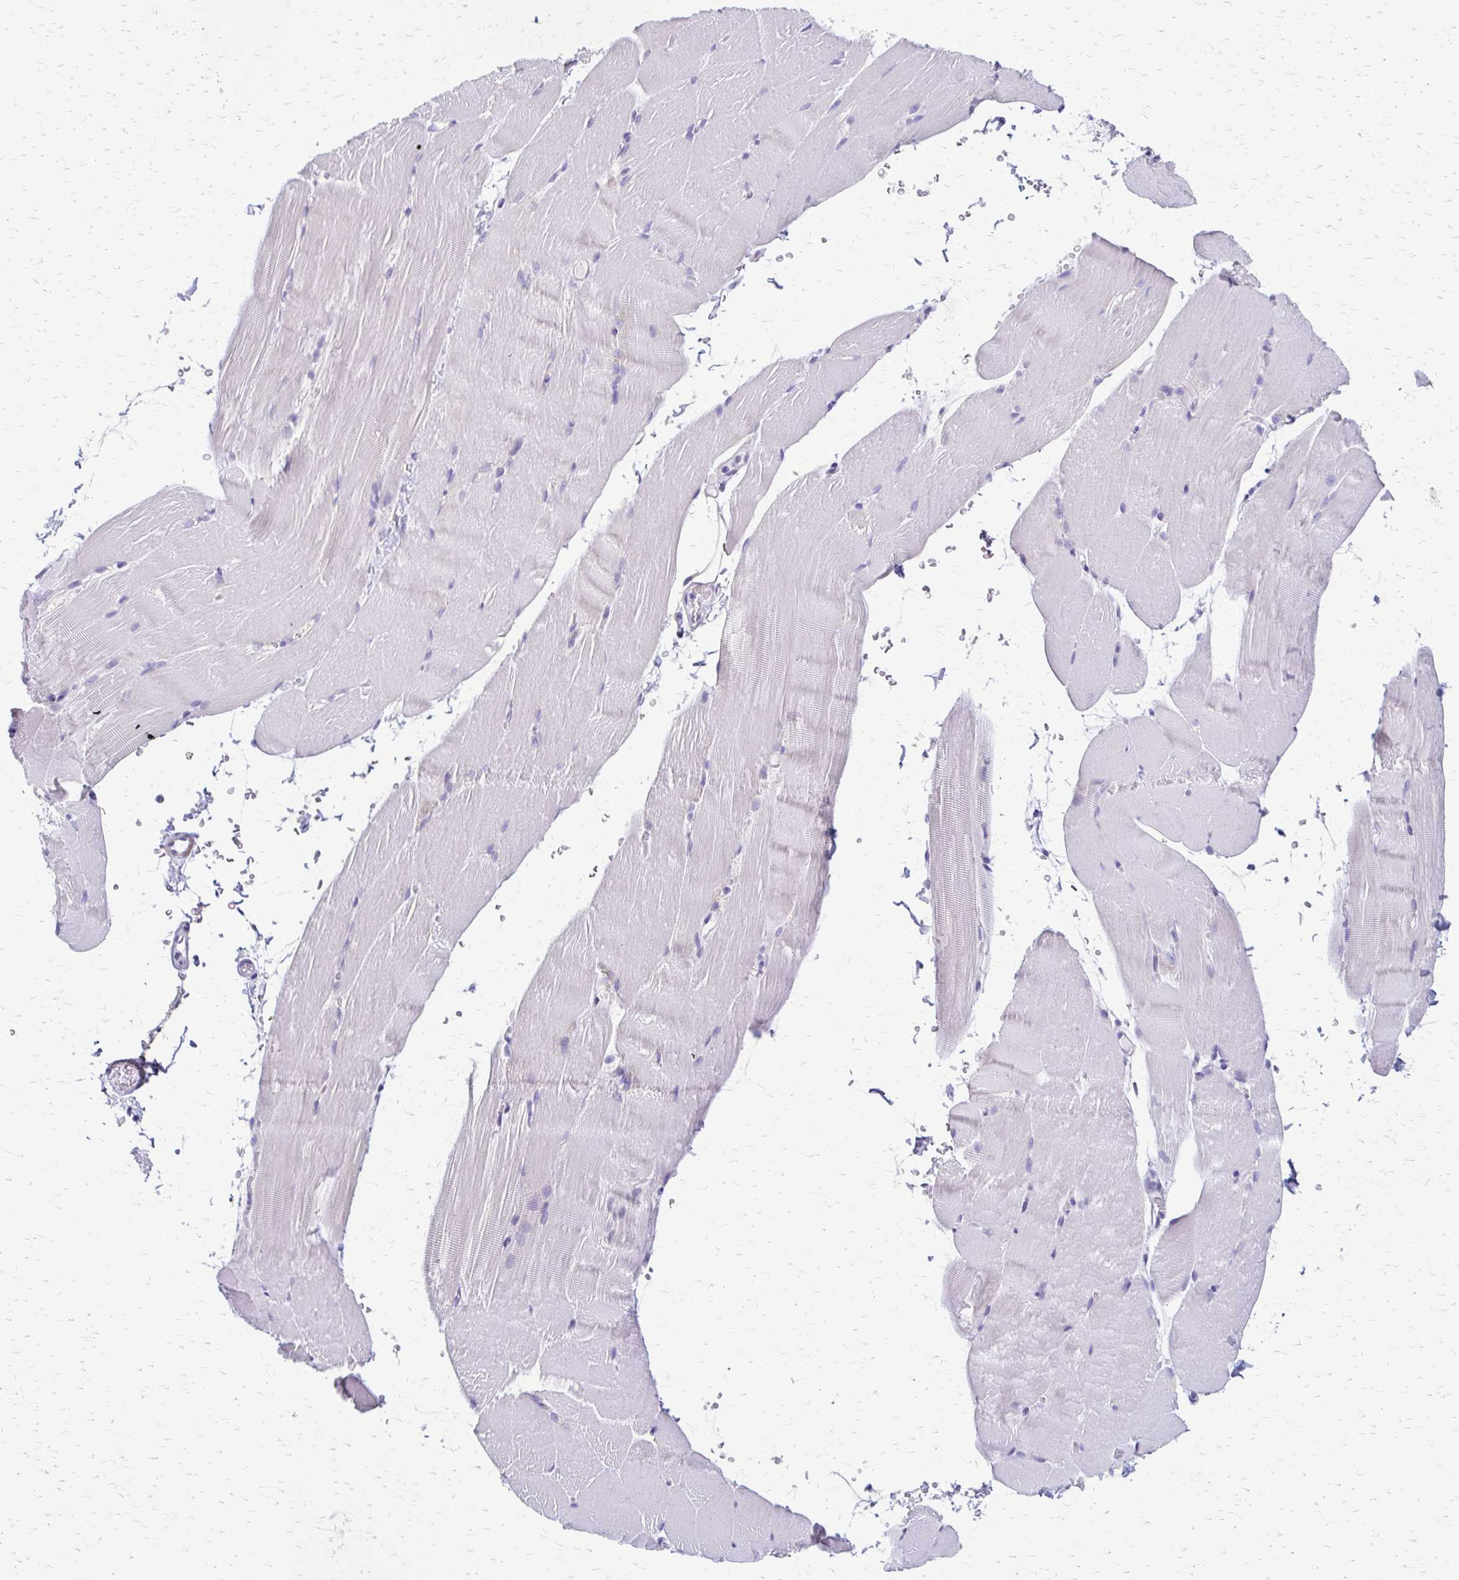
{"staining": {"intensity": "negative", "quantity": "none", "location": "none"}, "tissue": "skeletal muscle", "cell_type": "Myocytes", "image_type": "normal", "snomed": [{"axis": "morphology", "description": "Normal tissue, NOS"}, {"axis": "topography", "description": "Skeletal muscle"}], "caption": "This is a photomicrograph of immunohistochemistry staining of unremarkable skeletal muscle, which shows no staining in myocytes.", "gene": "ZSCAN5B", "patient": {"sex": "female", "age": 37}}